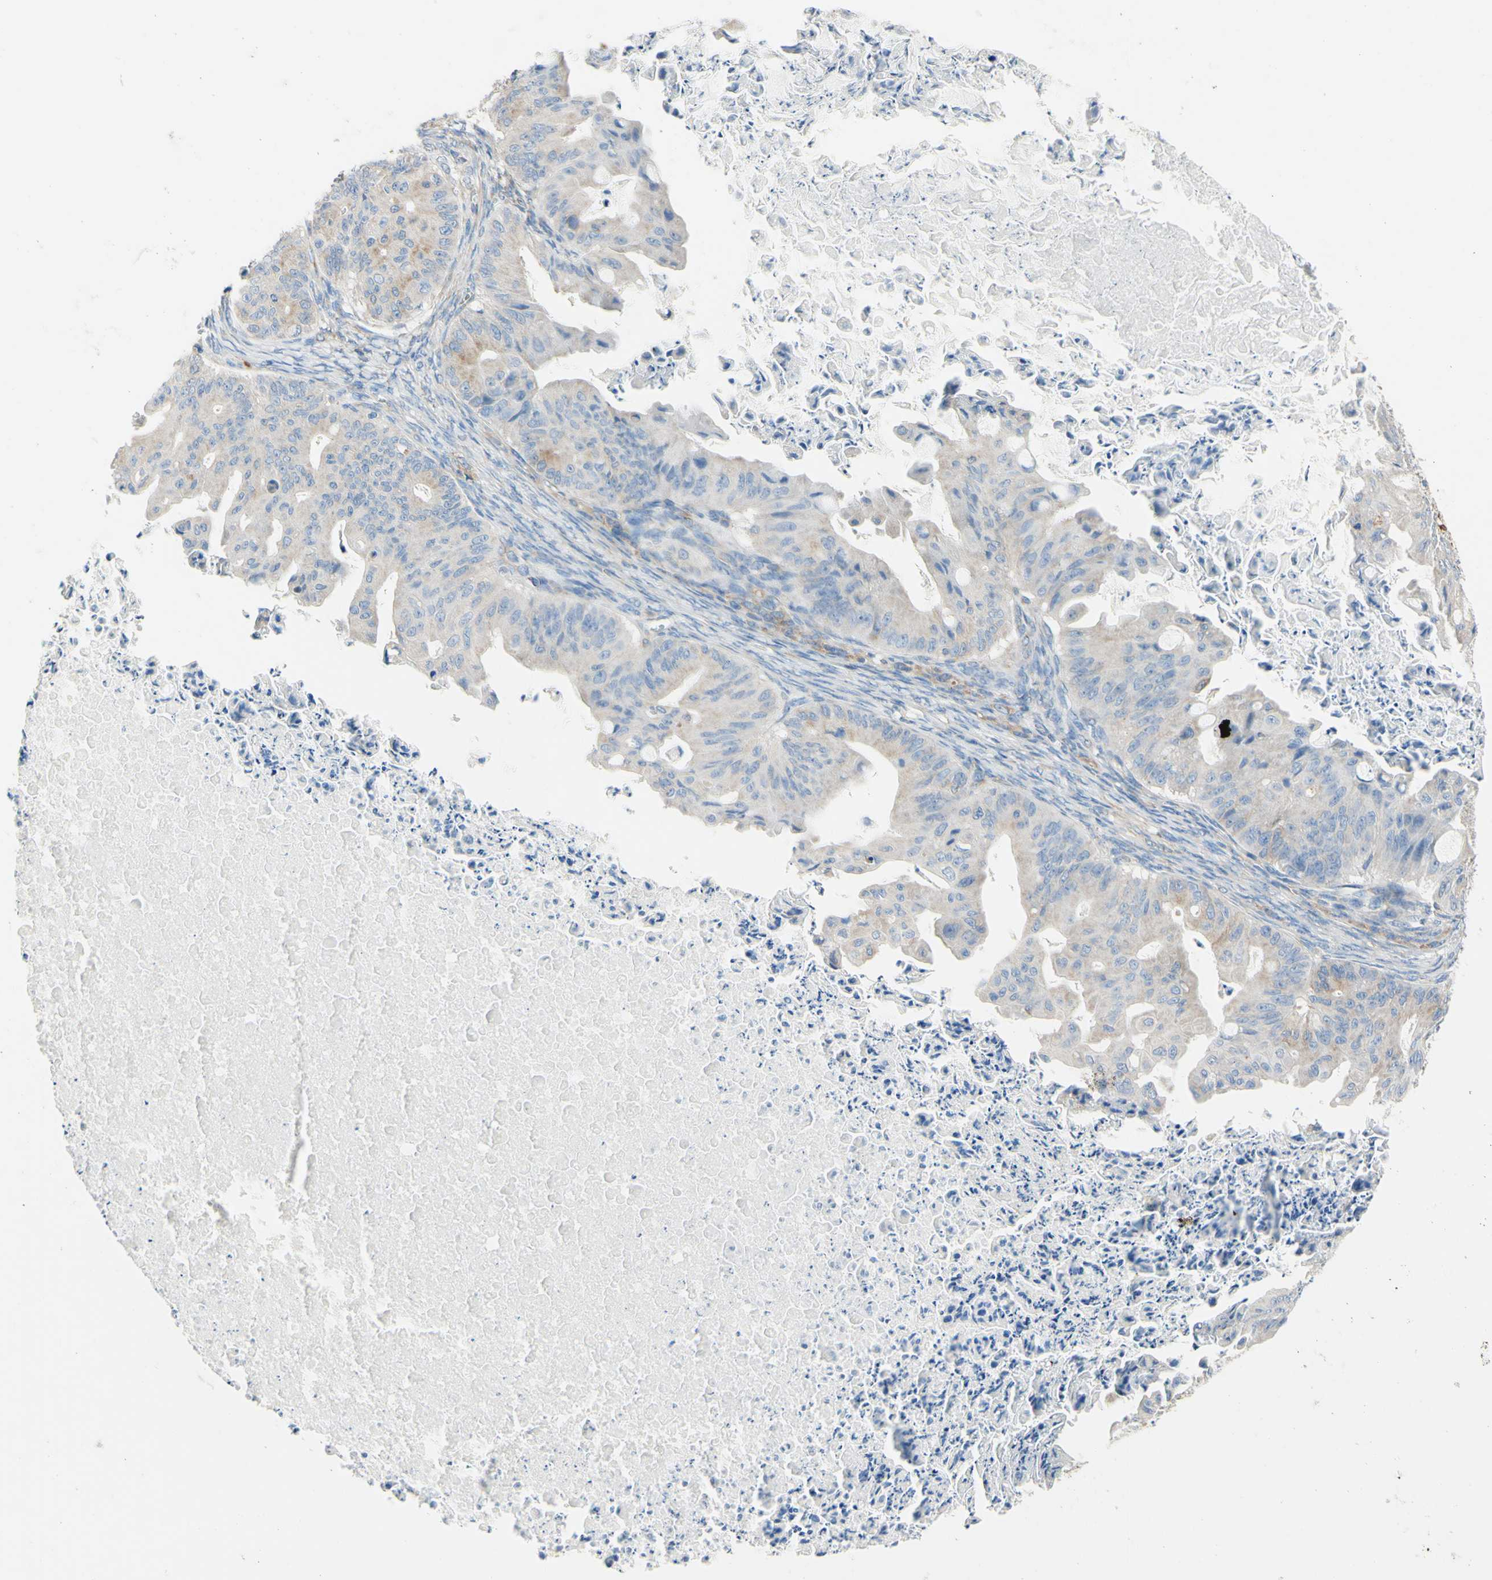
{"staining": {"intensity": "weak", "quantity": "<25%", "location": "cytoplasmic/membranous"}, "tissue": "ovarian cancer", "cell_type": "Tumor cells", "image_type": "cancer", "snomed": [{"axis": "morphology", "description": "Cystadenocarcinoma, mucinous, NOS"}, {"axis": "topography", "description": "Ovary"}], "caption": "Protein analysis of ovarian cancer (mucinous cystadenocarcinoma) shows no significant staining in tumor cells.", "gene": "RETREG2", "patient": {"sex": "female", "age": 37}}